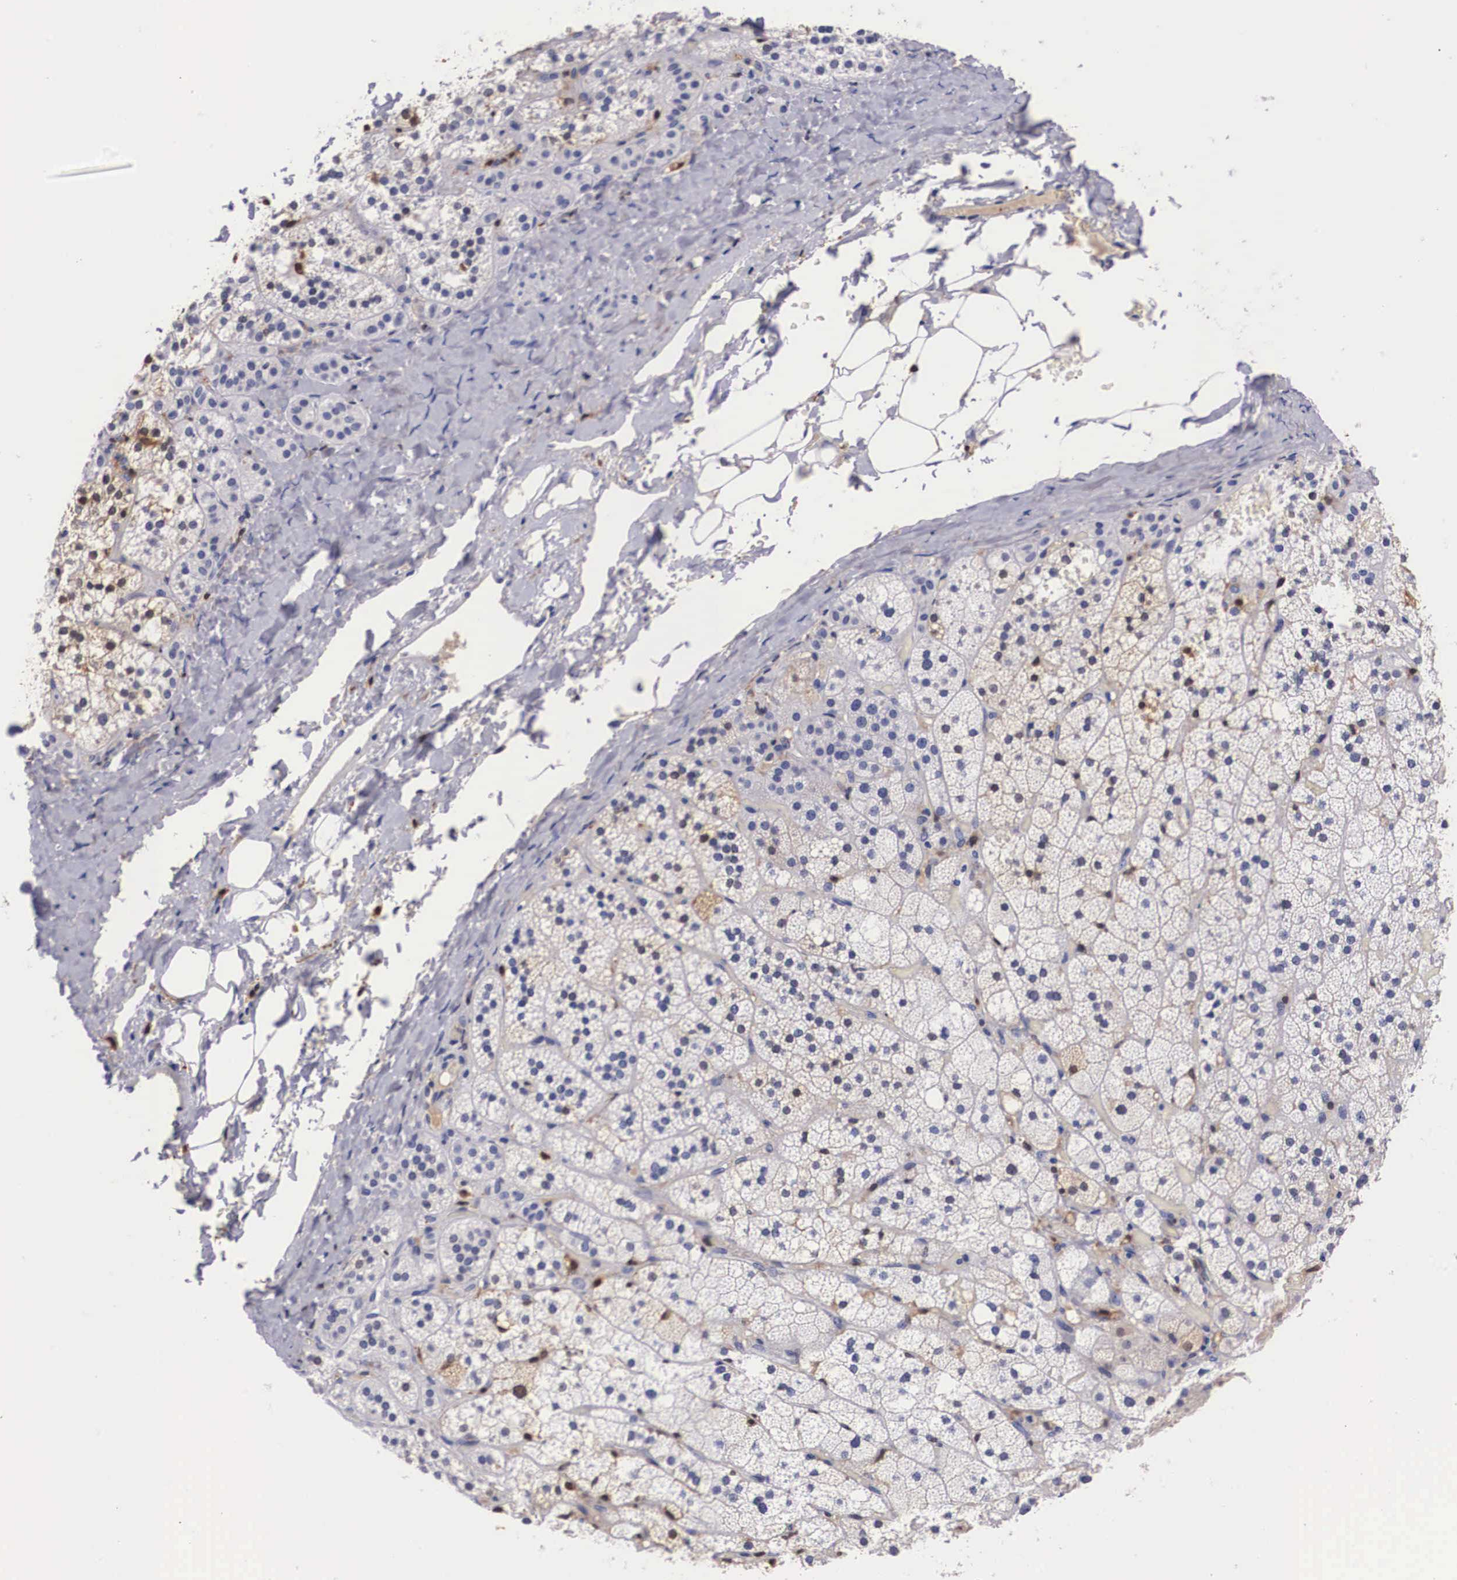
{"staining": {"intensity": "weak", "quantity": "25%-75%", "location": "cytoplasmic/membranous"}, "tissue": "adrenal gland", "cell_type": "Glandular cells", "image_type": "normal", "snomed": [{"axis": "morphology", "description": "Normal tissue, NOS"}, {"axis": "topography", "description": "Adrenal gland"}], "caption": "A brown stain highlights weak cytoplasmic/membranous staining of a protein in glandular cells of unremarkable adrenal gland.", "gene": "RENBP", "patient": {"sex": "male", "age": 53}}